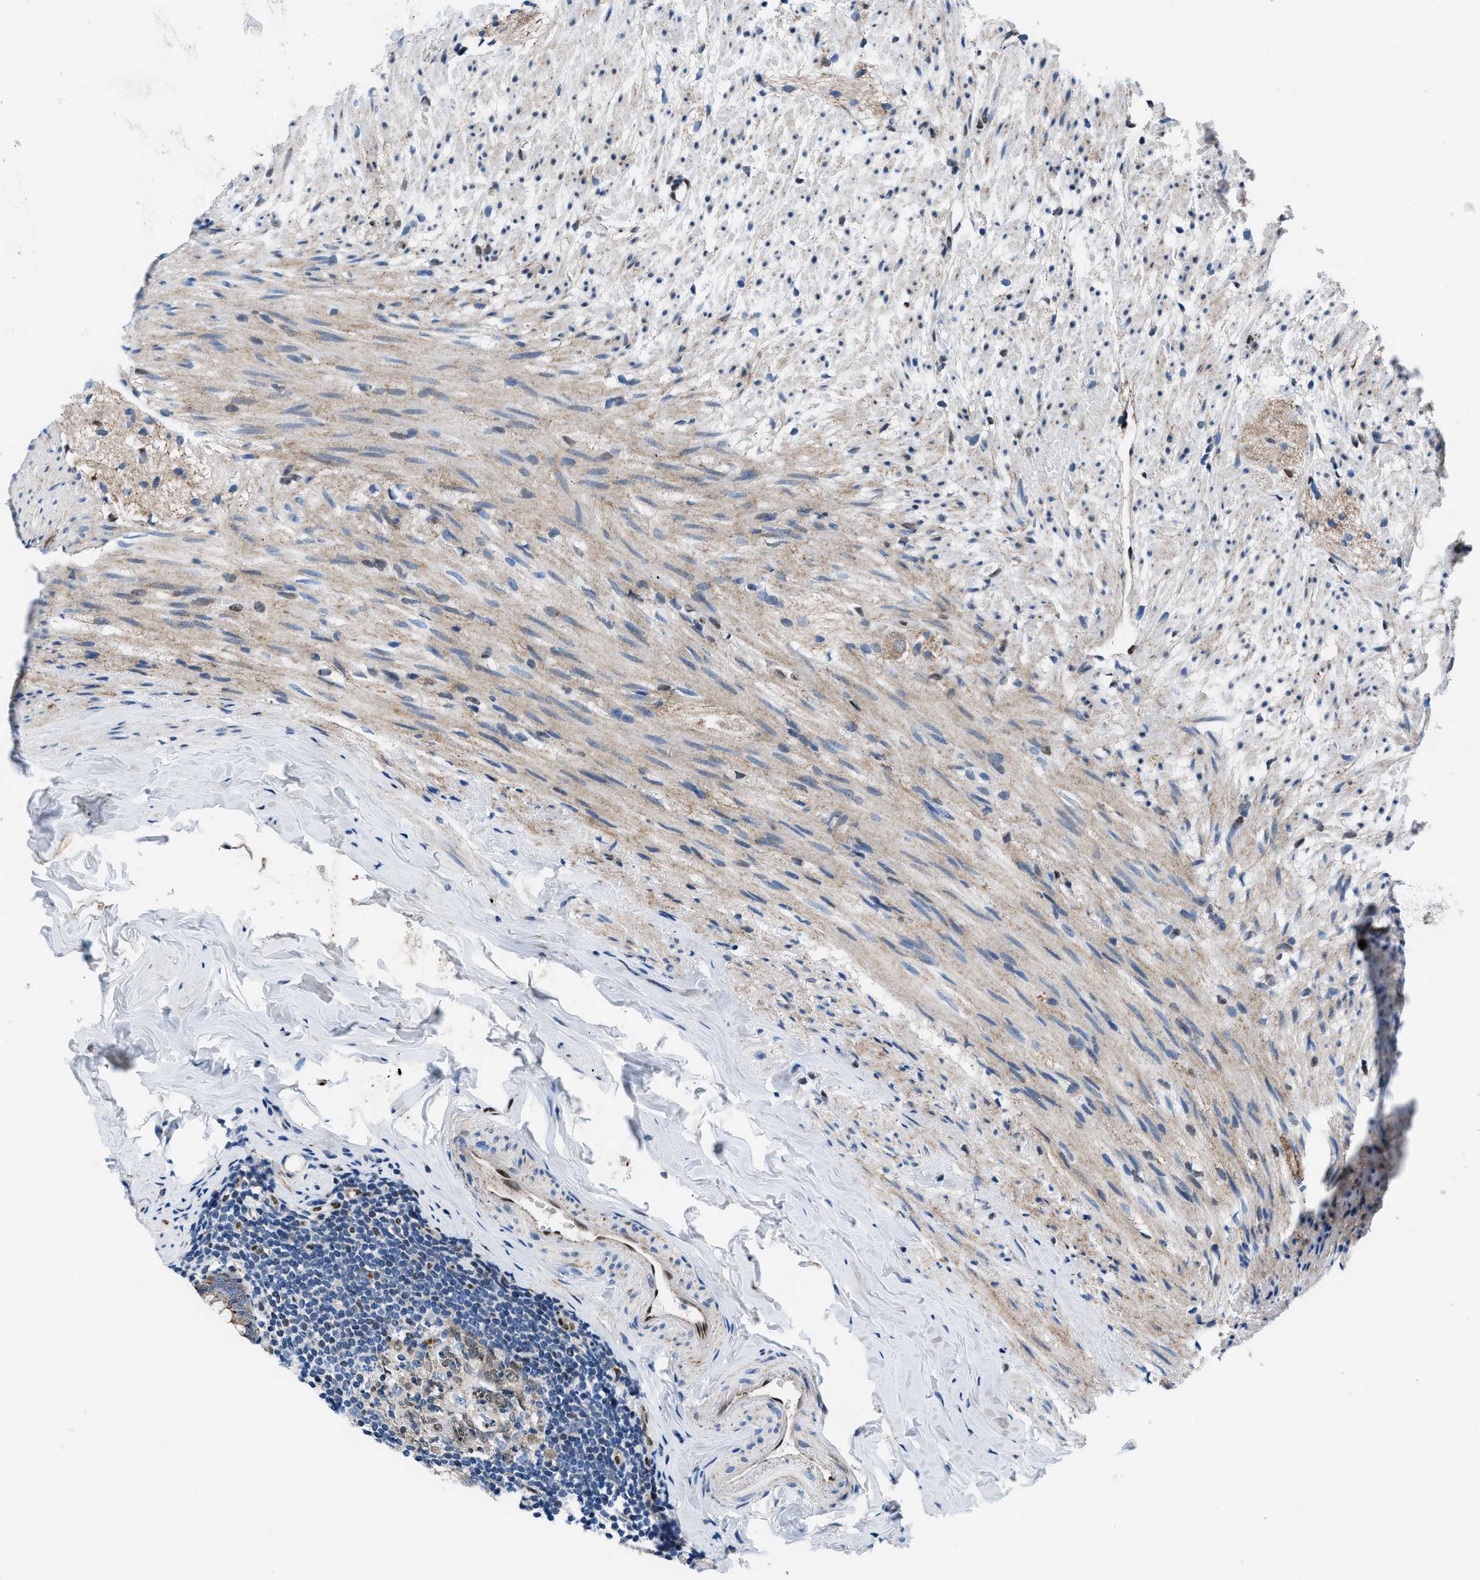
{"staining": {"intensity": "moderate", "quantity": ">75%", "location": "cytoplasmic/membranous"}, "tissue": "appendix", "cell_type": "Glandular cells", "image_type": "normal", "snomed": [{"axis": "morphology", "description": "Normal tissue, NOS"}, {"axis": "topography", "description": "Appendix"}], "caption": "A brown stain labels moderate cytoplasmic/membranous expression of a protein in glandular cells of unremarkable appendix.", "gene": "LMO2", "patient": {"sex": "female", "age": 77}}